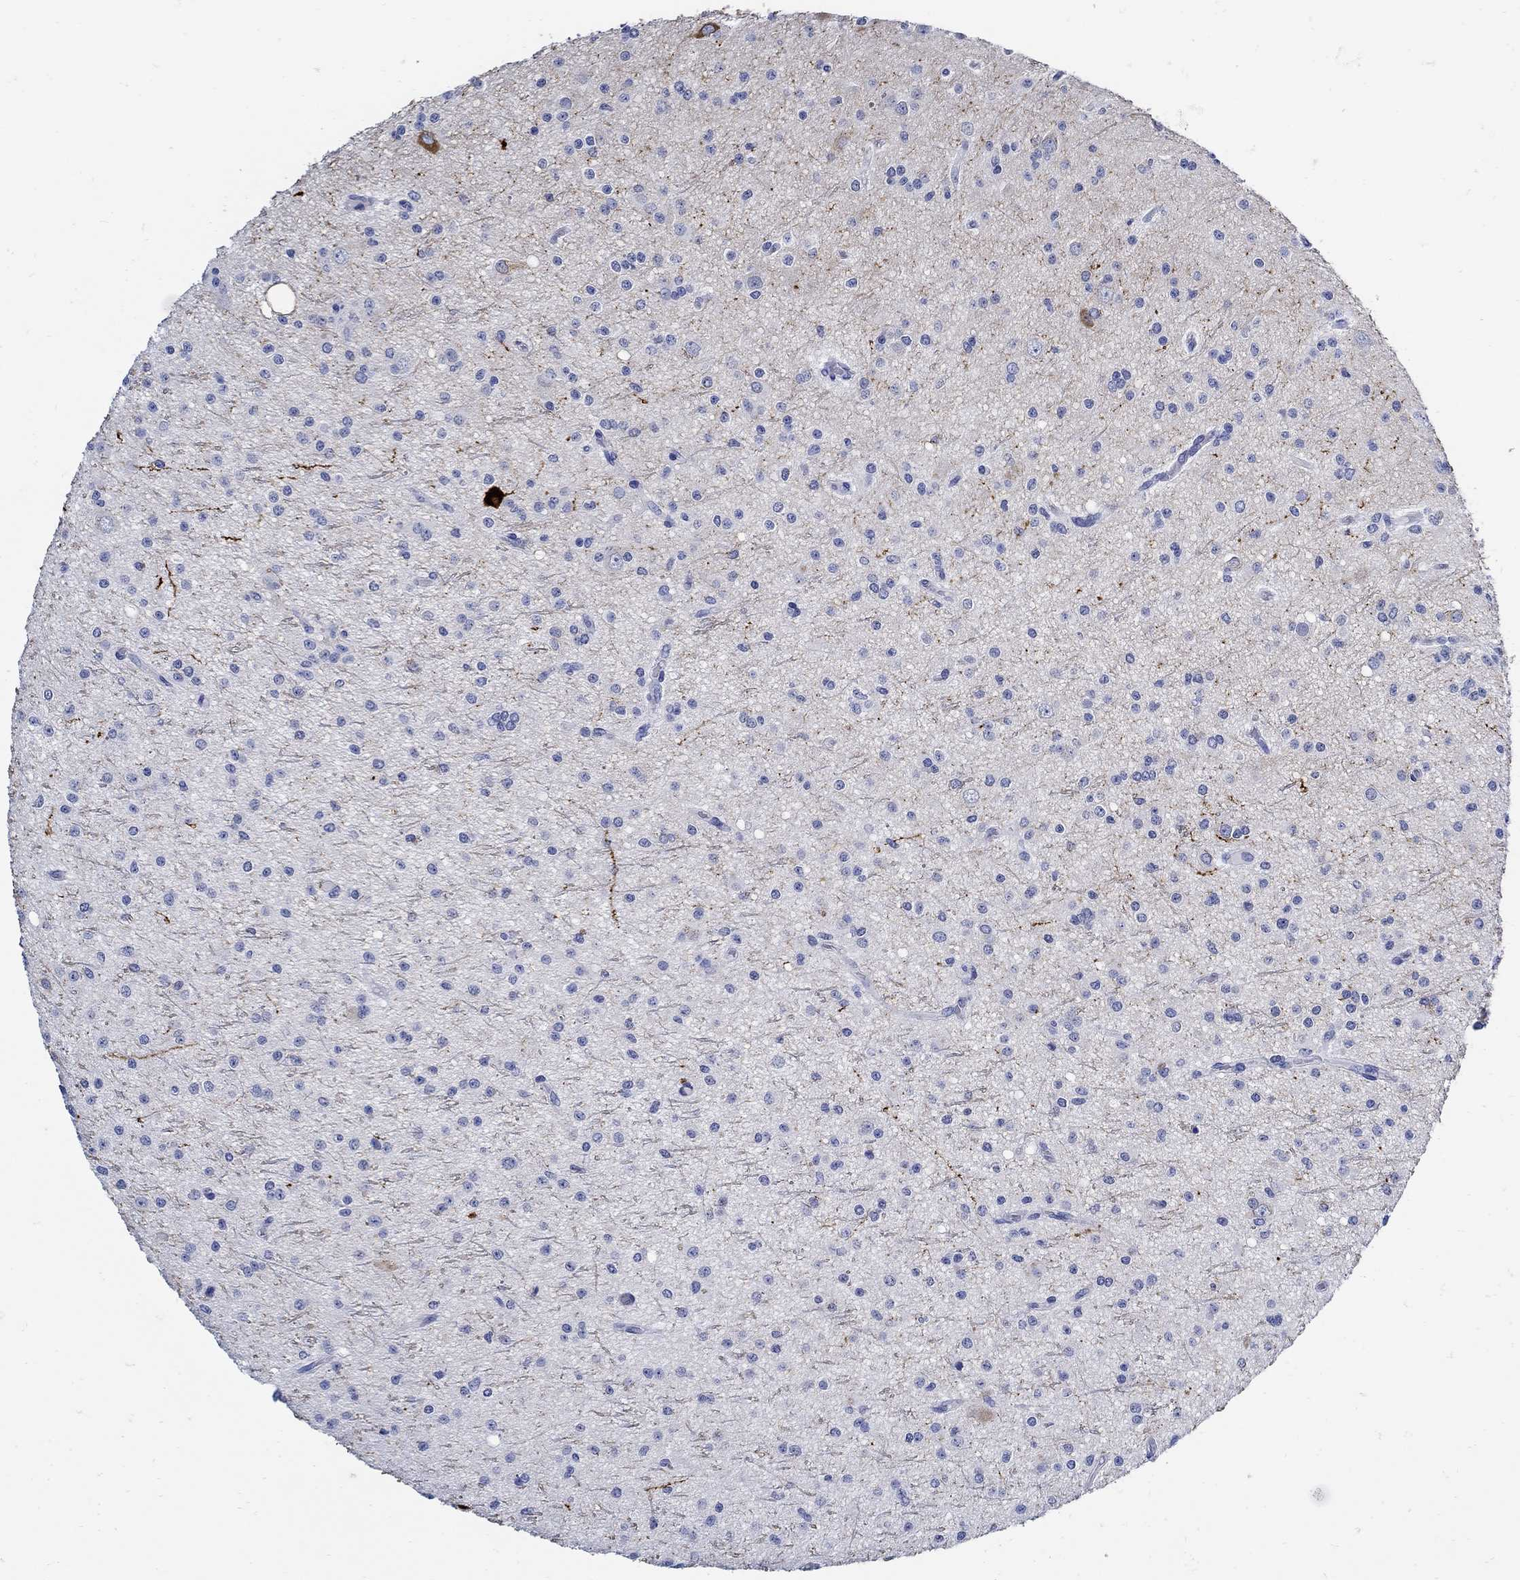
{"staining": {"intensity": "negative", "quantity": "none", "location": "none"}, "tissue": "glioma", "cell_type": "Tumor cells", "image_type": "cancer", "snomed": [{"axis": "morphology", "description": "Glioma, malignant, Low grade"}, {"axis": "topography", "description": "Brain"}], "caption": "DAB immunohistochemical staining of human glioma reveals no significant positivity in tumor cells.", "gene": "NOS1", "patient": {"sex": "male", "age": 27}}